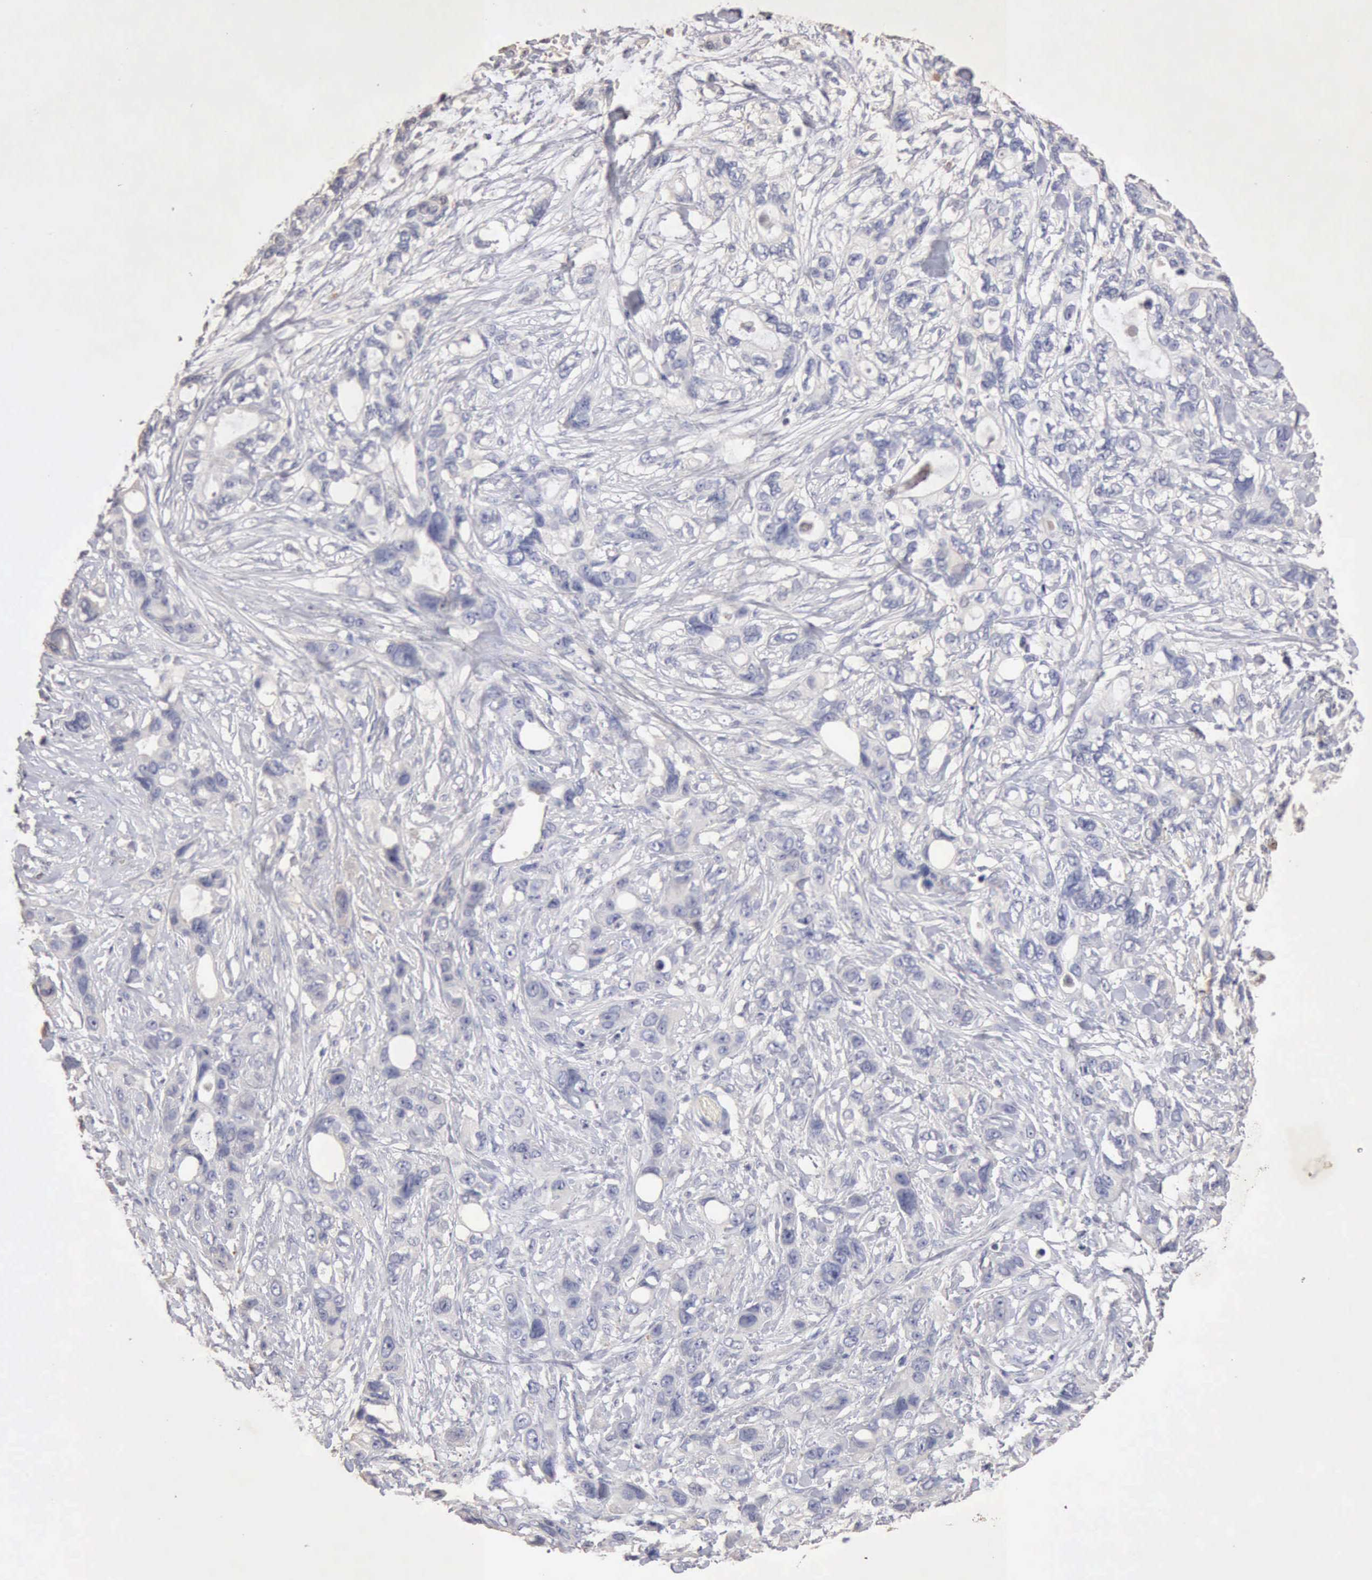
{"staining": {"intensity": "negative", "quantity": "none", "location": "none"}, "tissue": "stomach cancer", "cell_type": "Tumor cells", "image_type": "cancer", "snomed": [{"axis": "morphology", "description": "Adenocarcinoma, NOS"}, {"axis": "topography", "description": "Stomach, upper"}], "caption": "The immunohistochemistry image has no significant positivity in tumor cells of stomach adenocarcinoma tissue. (Brightfield microscopy of DAB immunohistochemistry (IHC) at high magnification).", "gene": "KRT6B", "patient": {"sex": "male", "age": 47}}